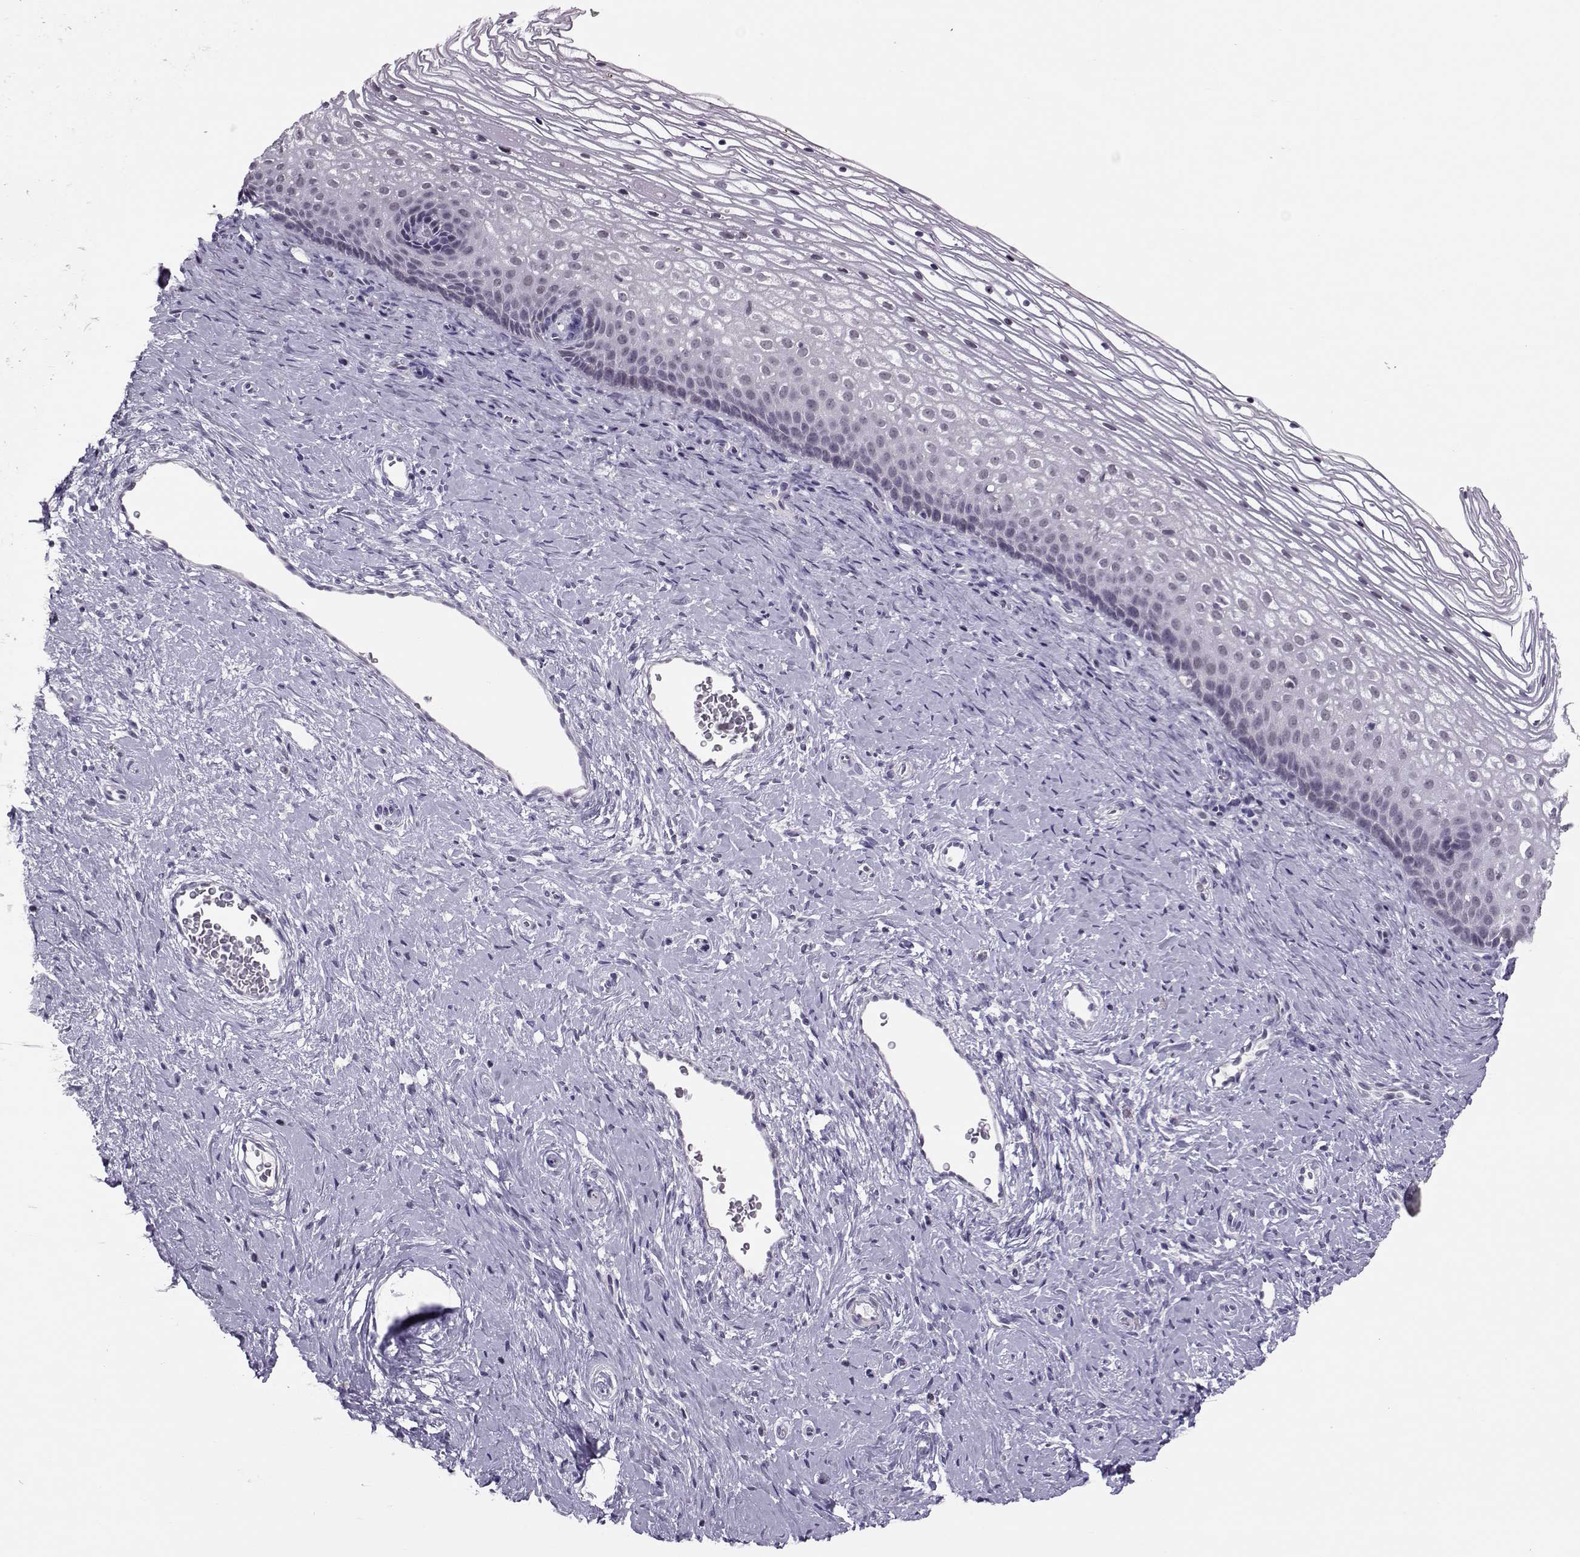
{"staining": {"intensity": "negative", "quantity": "none", "location": "none"}, "tissue": "cervix", "cell_type": "Squamous epithelial cells", "image_type": "normal", "snomed": [{"axis": "morphology", "description": "Normal tissue, NOS"}, {"axis": "topography", "description": "Cervix"}], "caption": "Squamous epithelial cells show no significant expression in benign cervix. Nuclei are stained in blue.", "gene": "DNAAF1", "patient": {"sex": "female", "age": 34}}